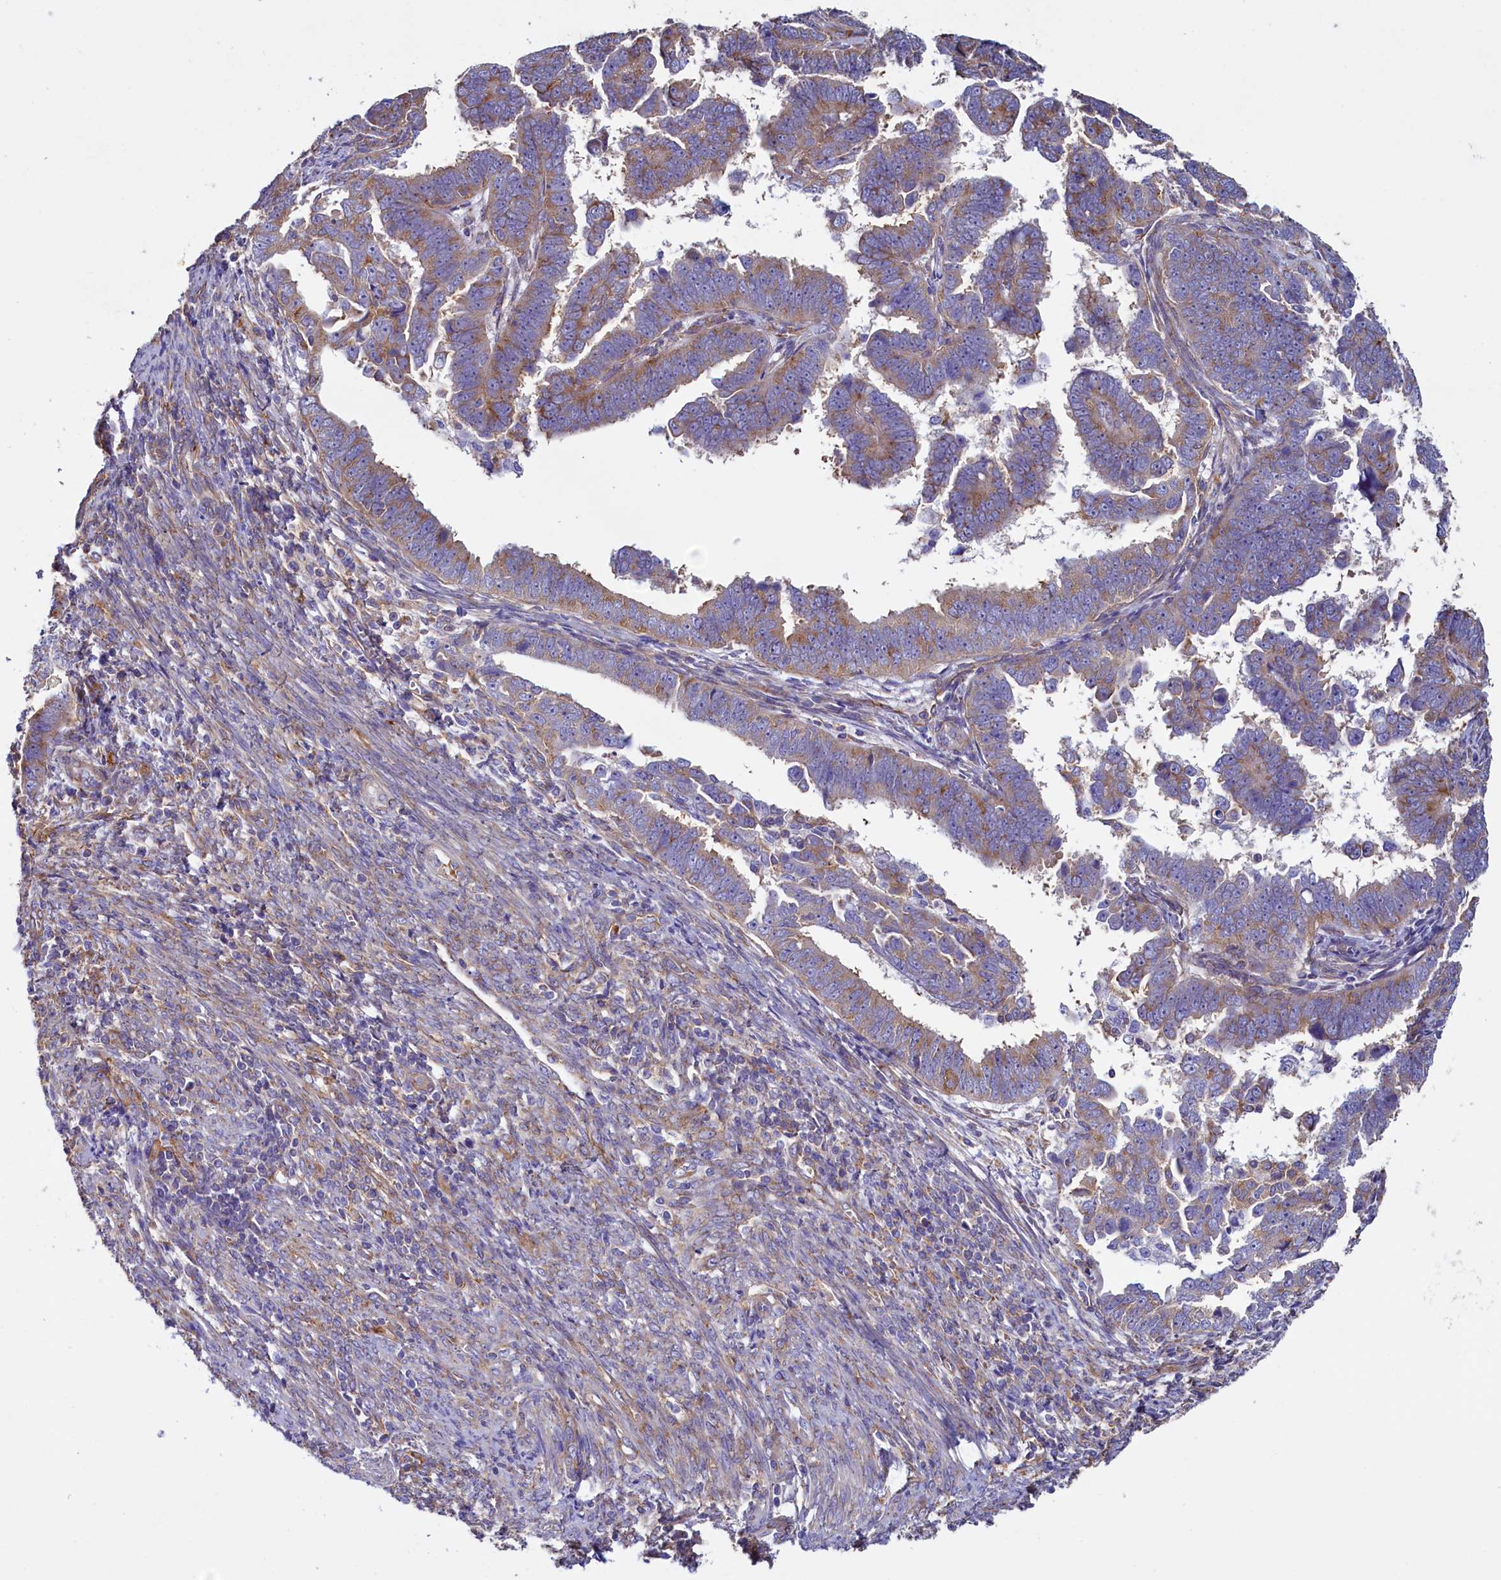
{"staining": {"intensity": "moderate", "quantity": ">75%", "location": "cytoplasmic/membranous"}, "tissue": "endometrial cancer", "cell_type": "Tumor cells", "image_type": "cancer", "snomed": [{"axis": "morphology", "description": "Adenocarcinoma, NOS"}, {"axis": "topography", "description": "Endometrium"}], "caption": "Moderate cytoplasmic/membranous staining for a protein is identified in approximately >75% of tumor cells of endometrial cancer using IHC.", "gene": "GPR21", "patient": {"sex": "female", "age": 75}}